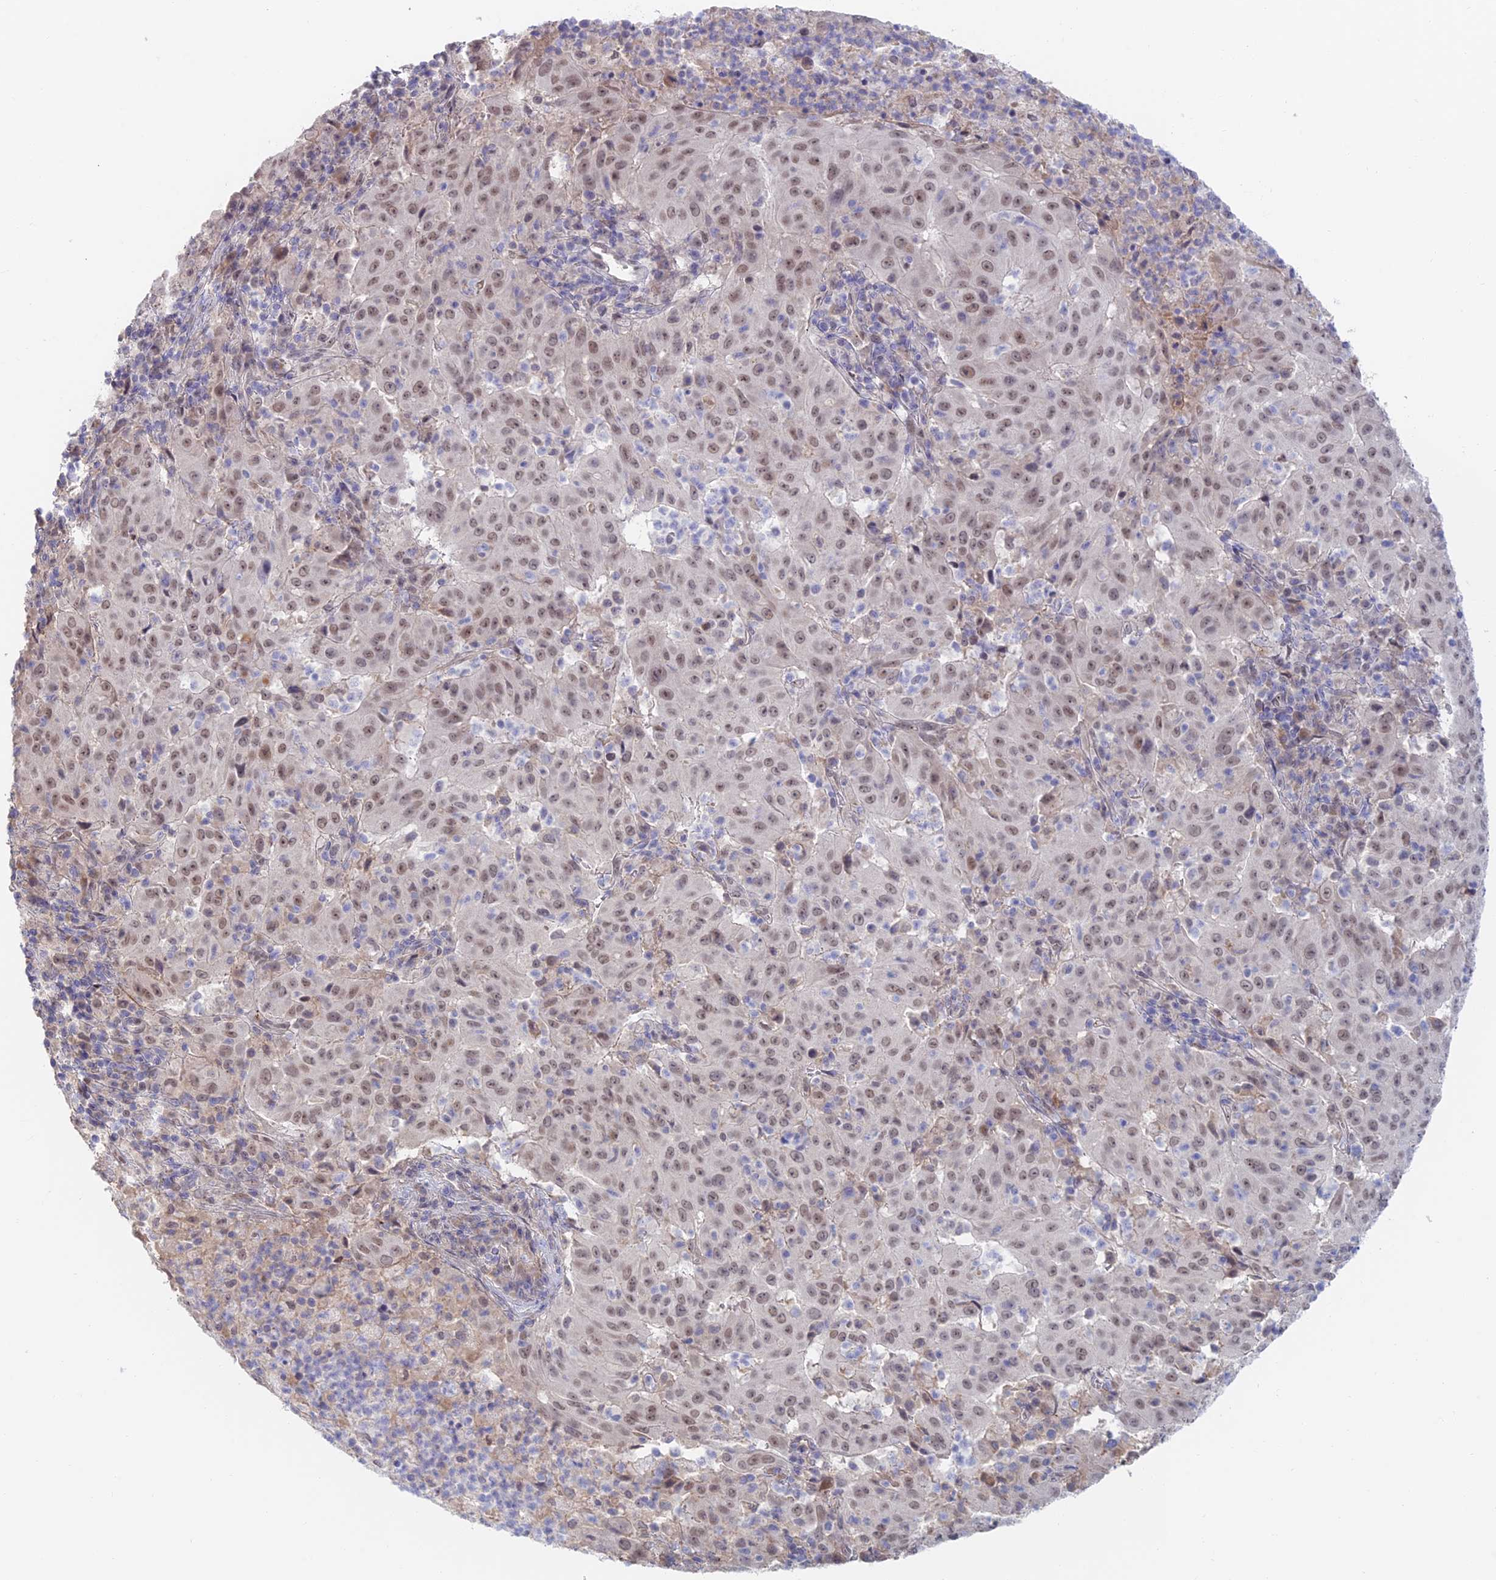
{"staining": {"intensity": "moderate", "quantity": ">75%", "location": "nuclear"}, "tissue": "pancreatic cancer", "cell_type": "Tumor cells", "image_type": "cancer", "snomed": [{"axis": "morphology", "description": "Adenocarcinoma, NOS"}, {"axis": "topography", "description": "Pancreas"}], "caption": "Human pancreatic cancer stained with a brown dye reveals moderate nuclear positive positivity in approximately >75% of tumor cells.", "gene": "ZUP1", "patient": {"sex": "male", "age": 63}}